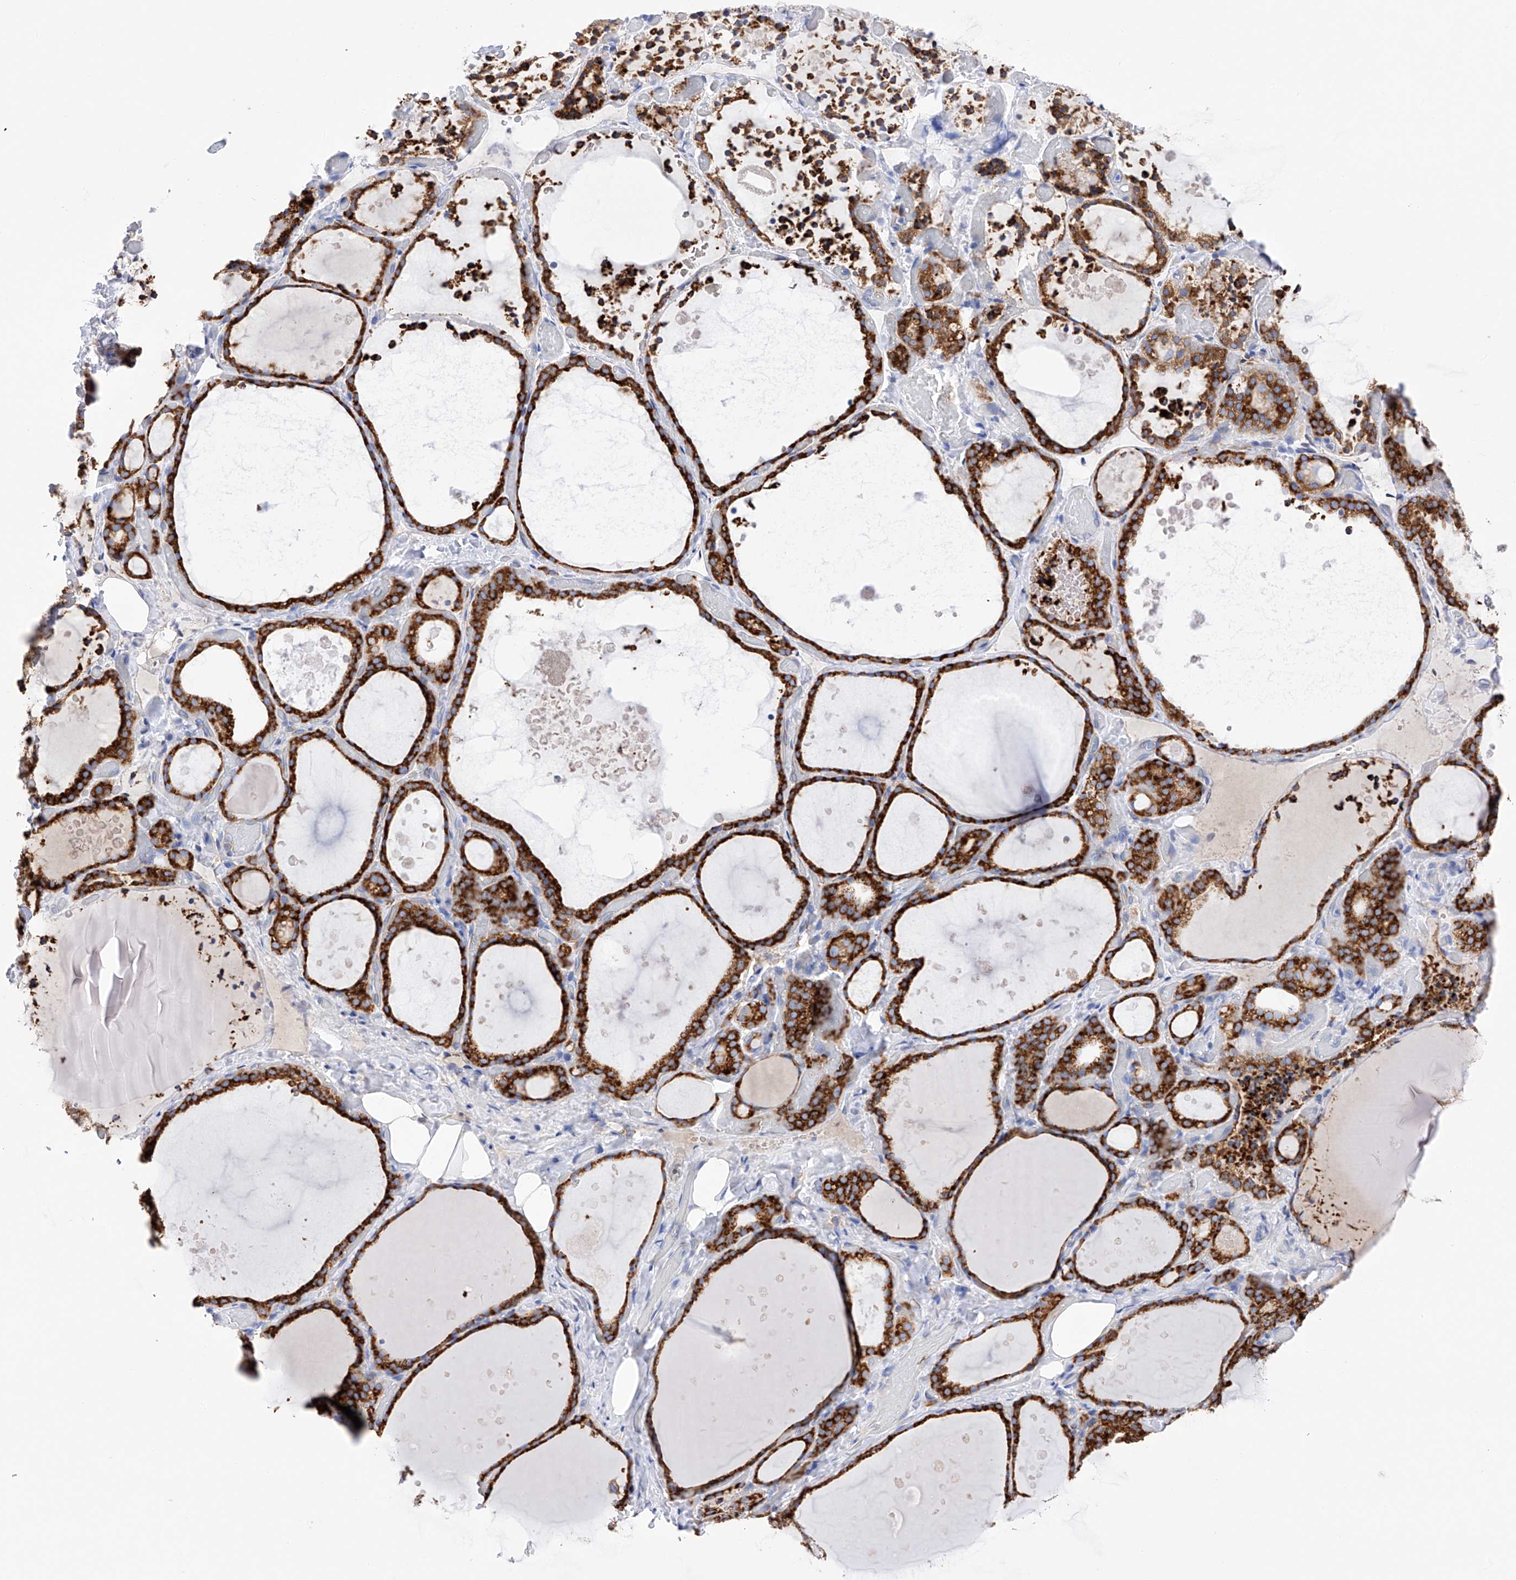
{"staining": {"intensity": "strong", "quantity": ">75%", "location": "cytoplasmic/membranous"}, "tissue": "thyroid gland", "cell_type": "Glandular cells", "image_type": "normal", "snomed": [{"axis": "morphology", "description": "Normal tissue, NOS"}, {"axis": "topography", "description": "Thyroid gland"}], "caption": "Glandular cells demonstrate high levels of strong cytoplasmic/membranous positivity in about >75% of cells in normal thyroid gland.", "gene": "PDIA5", "patient": {"sex": "female", "age": 44}}